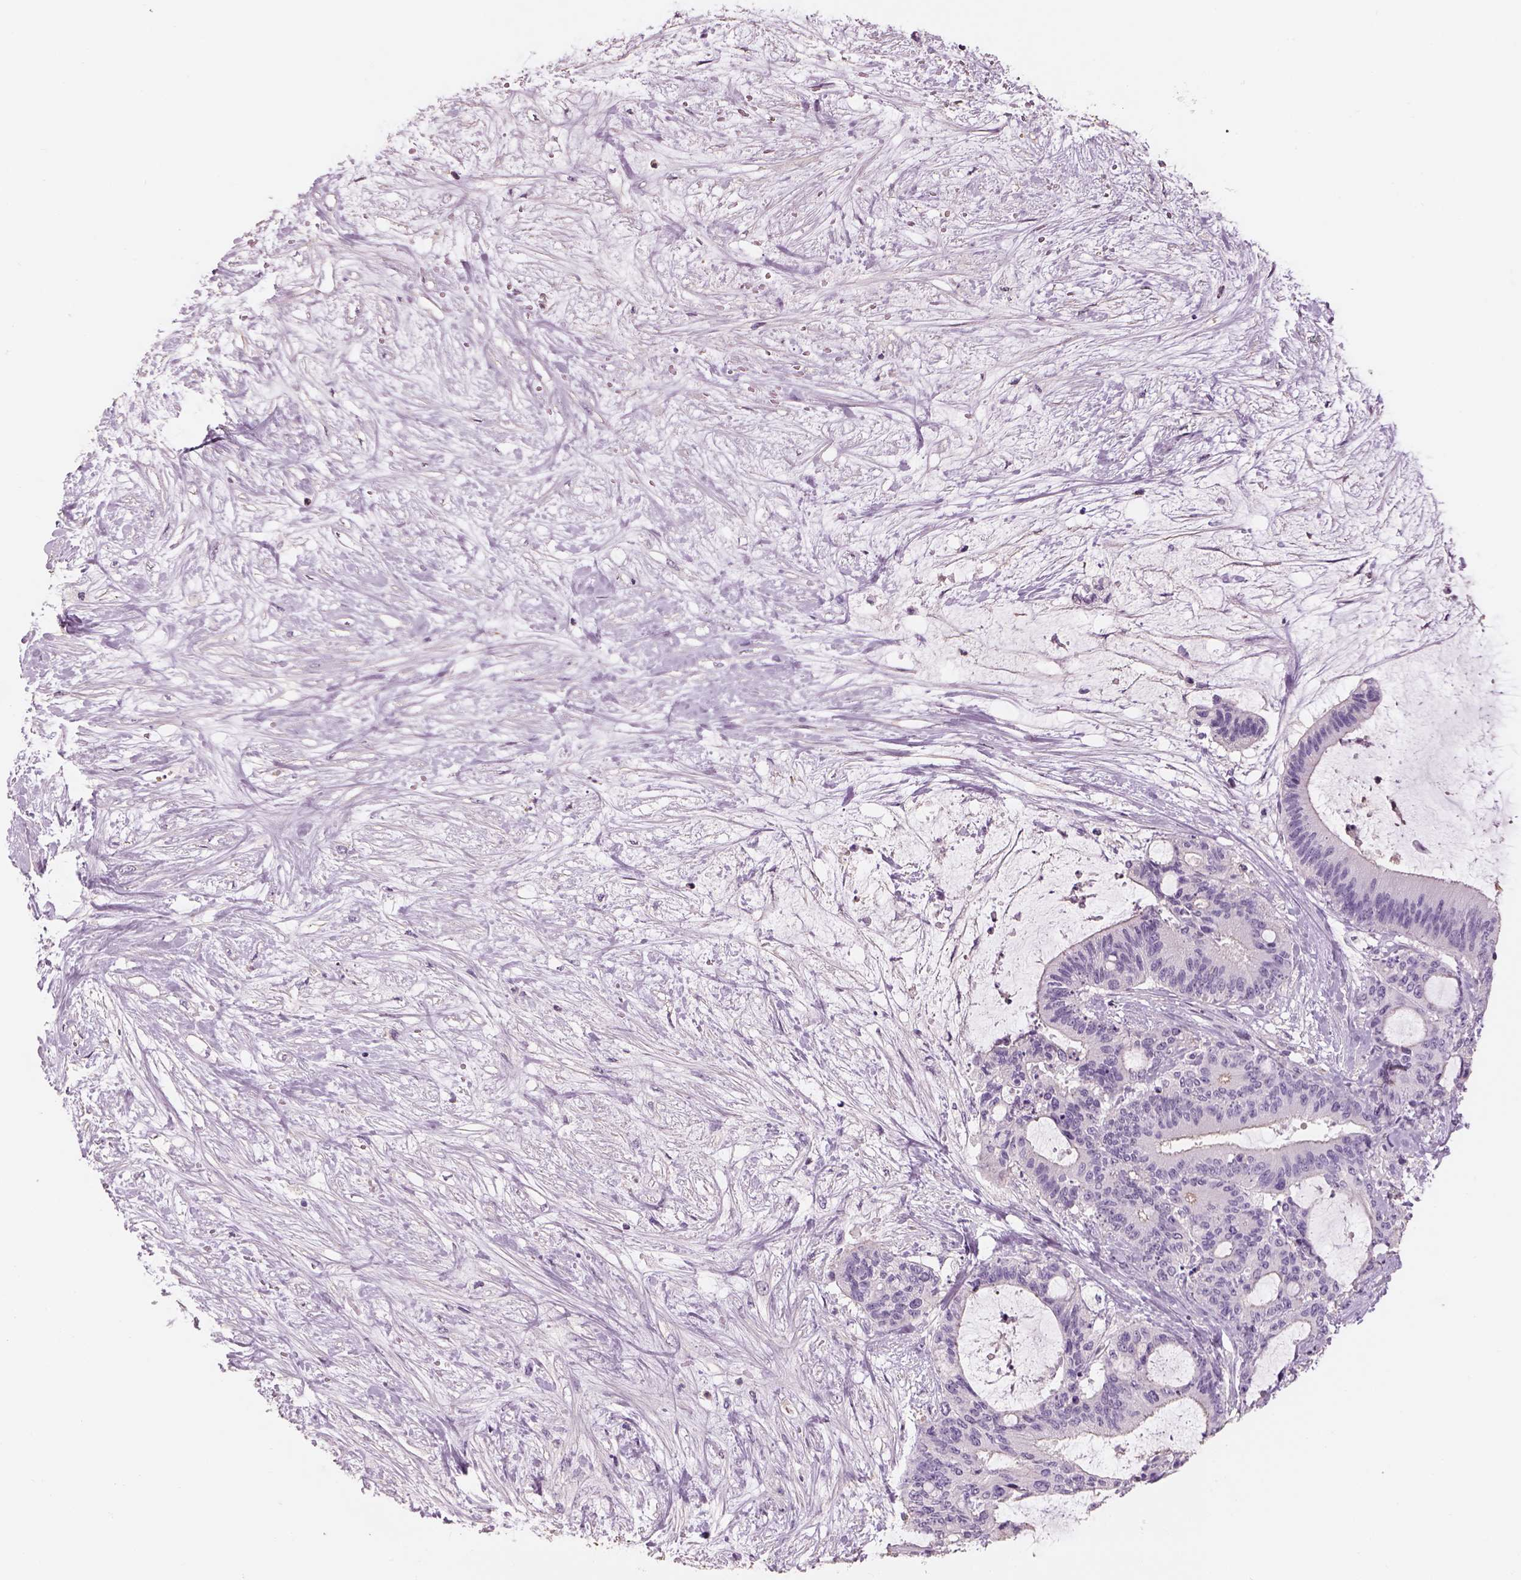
{"staining": {"intensity": "negative", "quantity": "none", "location": "none"}, "tissue": "liver cancer", "cell_type": "Tumor cells", "image_type": "cancer", "snomed": [{"axis": "morphology", "description": "Cholangiocarcinoma"}, {"axis": "topography", "description": "Liver"}], "caption": "Cholangiocarcinoma (liver) was stained to show a protein in brown. There is no significant staining in tumor cells. (DAB (3,3'-diaminobenzidine) IHC visualized using brightfield microscopy, high magnification).", "gene": "OTUD6A", "patient": {"sex": "female", "age": 73}}